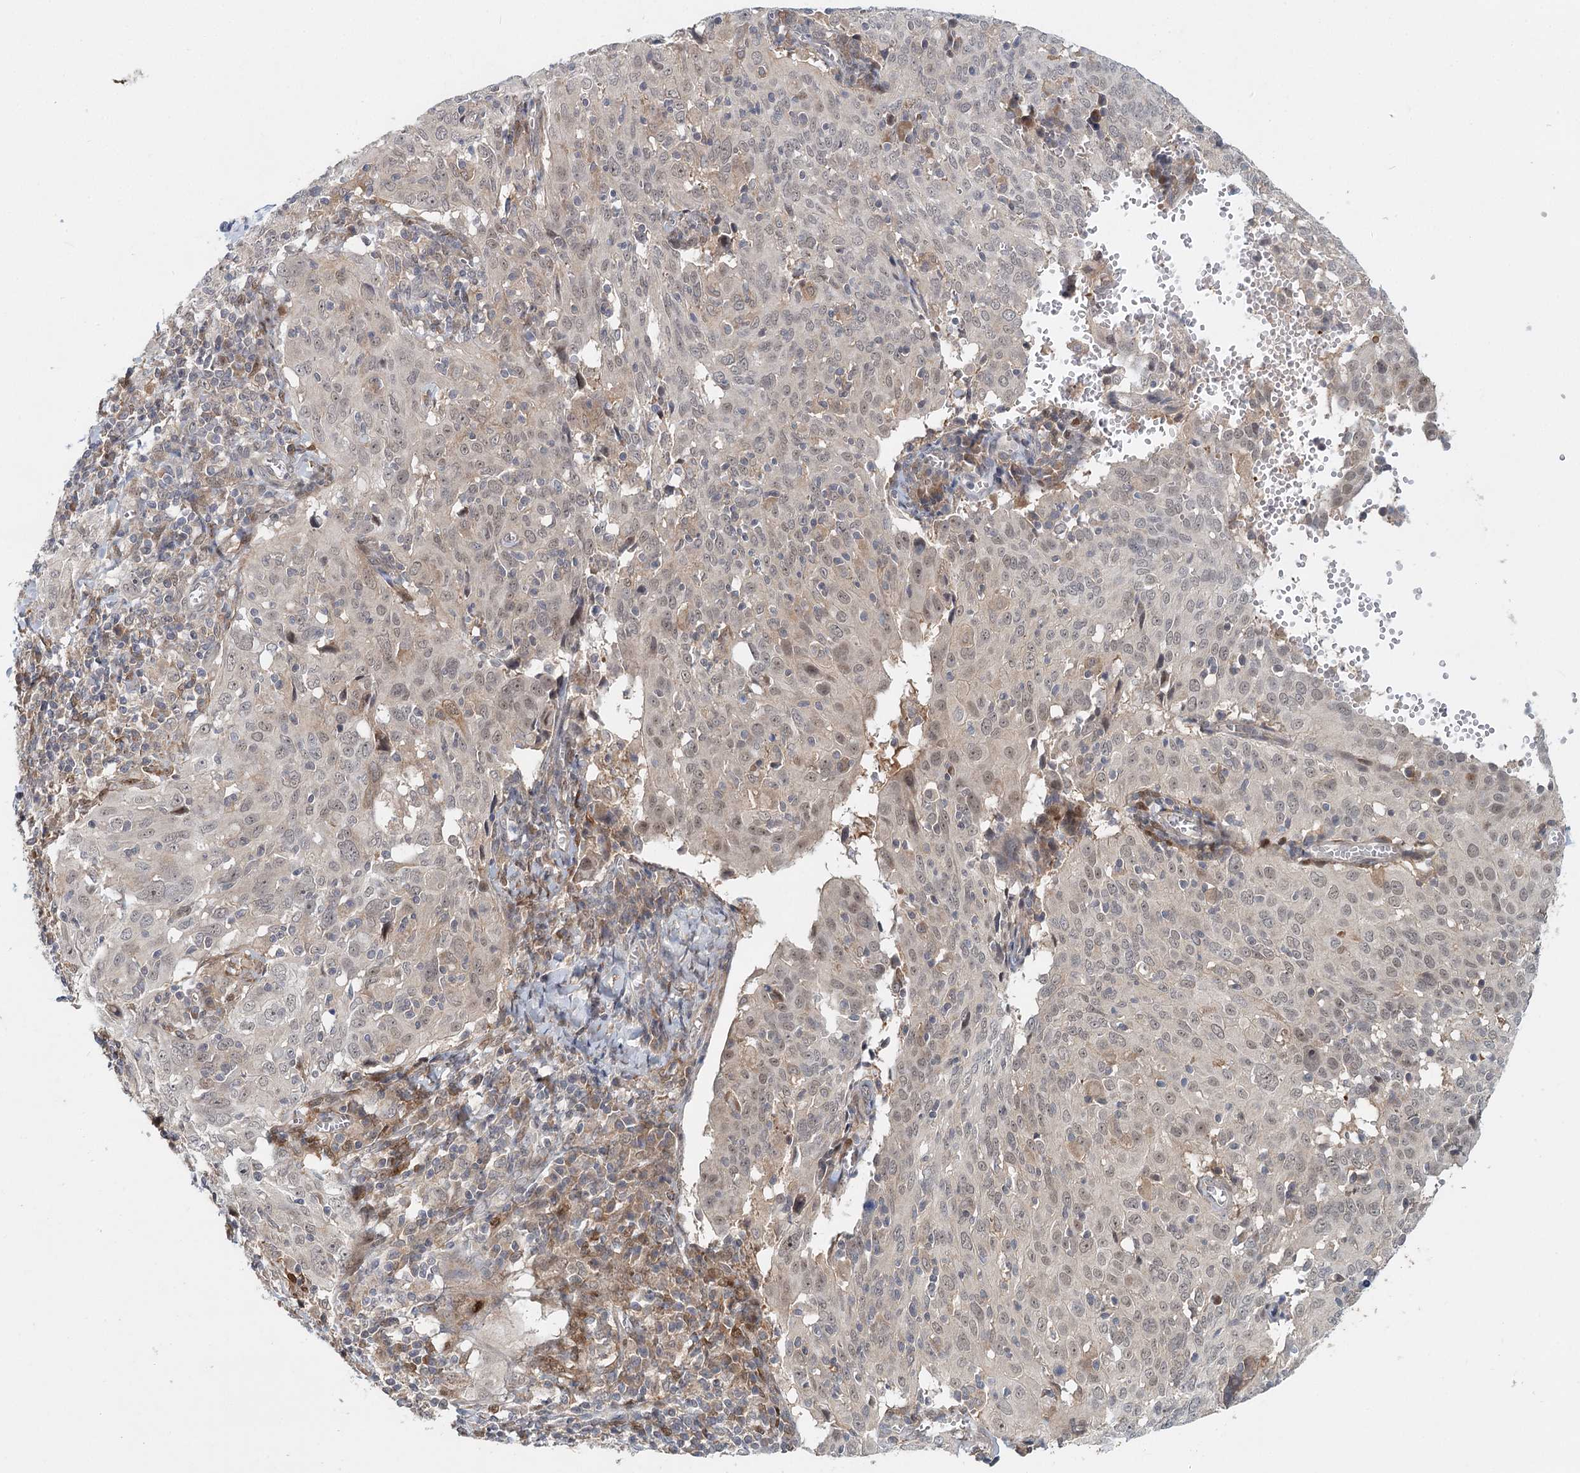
{"staining": {"intensity": "weak", "quantity": "<25%", "location": "nuclear"}, "tissue": "cervical cancer", "cell_type": "Tumor cells", "image_type": "cancer", "snomed": [{"axis": "morphology", "description": "Squamous cell carcinoma, NOS"}, {"axis": "topography", "description": "Cervix"}], "caption": "High magnification brightfield microscopy of squamous cell carcinoma (cervical) stained with DAB (brown) and counterstained with hematoxylin (blue): tumor cells show no significant expression.", "gene": "AP3B1", "patient": {"sex": "female", "age": 31}}